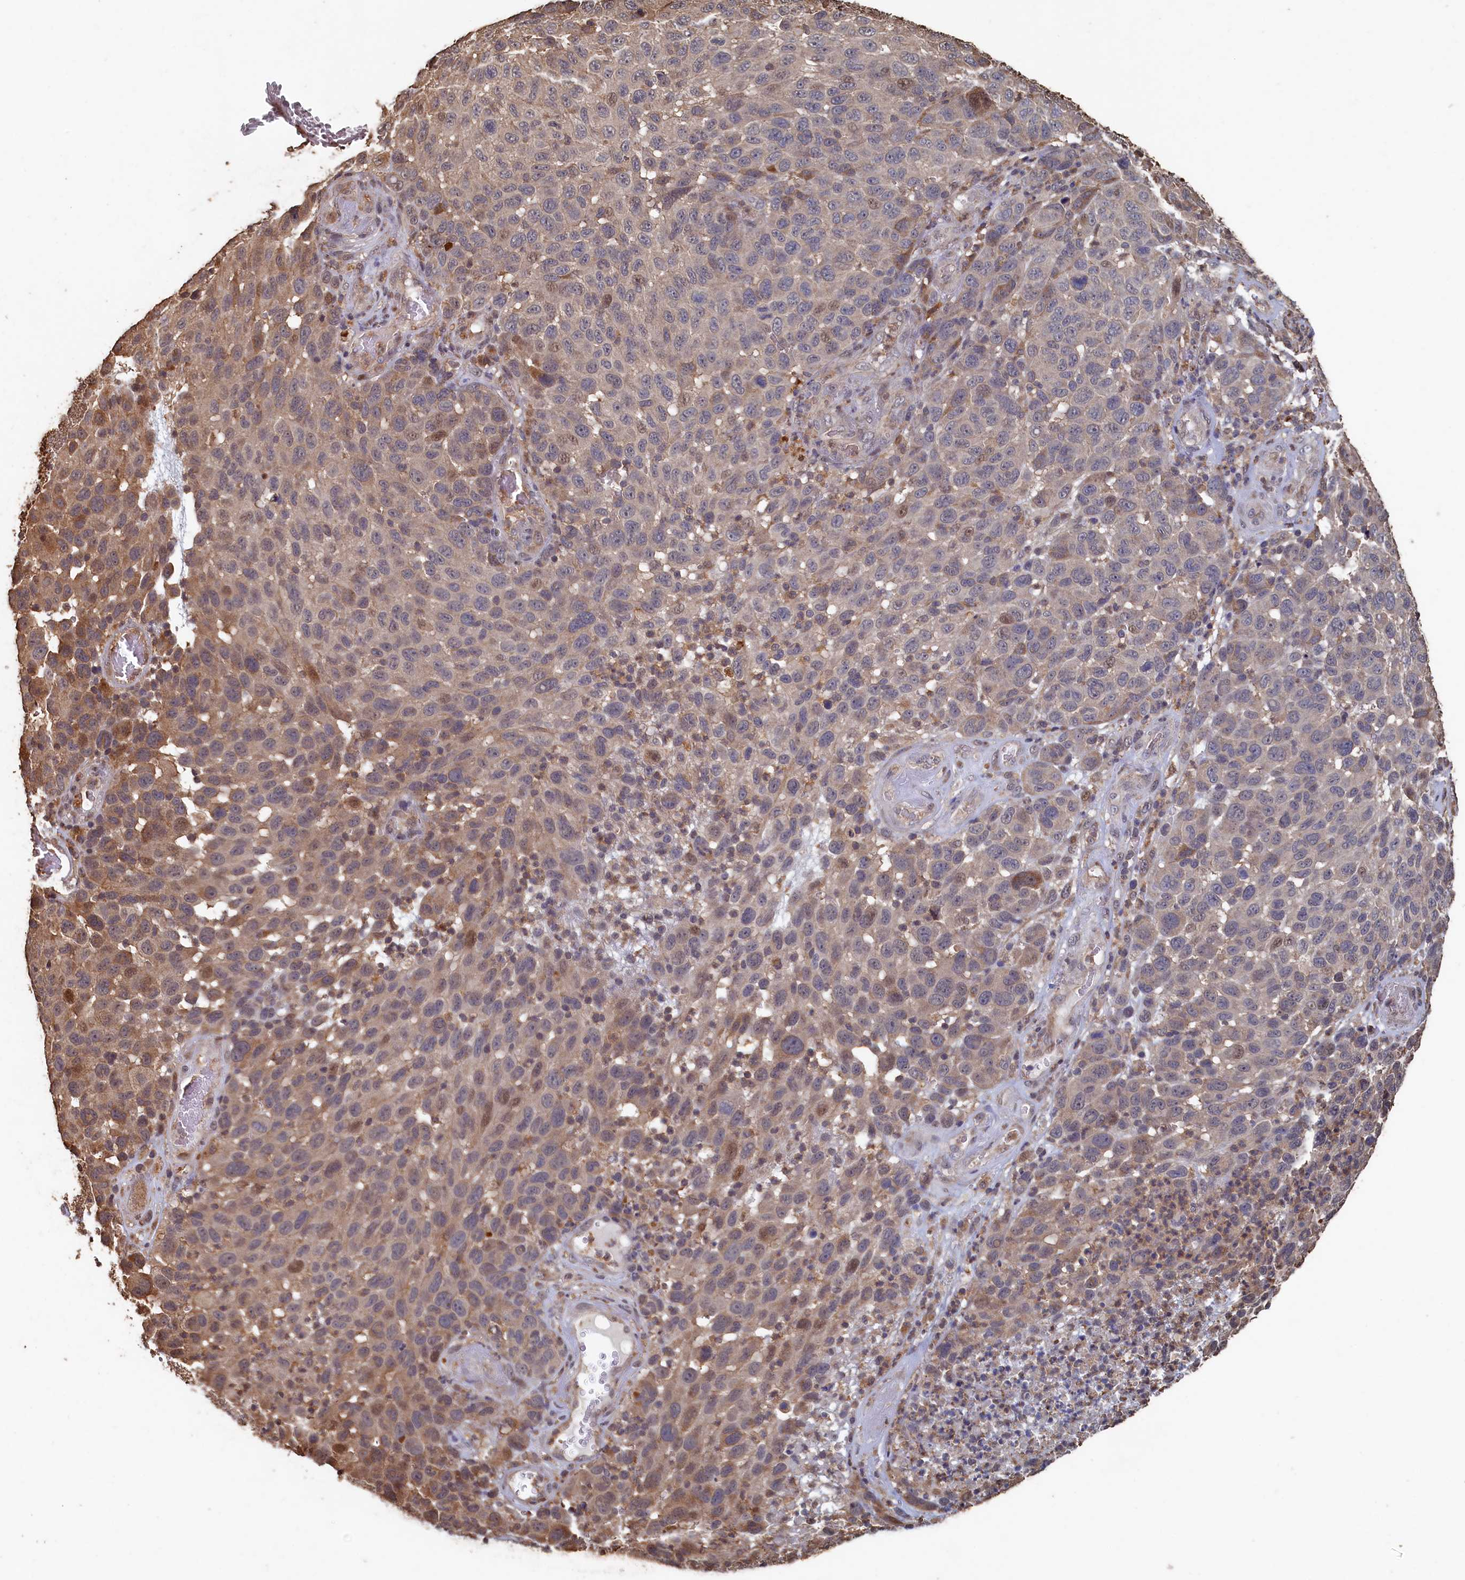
{"staining": {"intensity": "weak", "quantity": "25%-75%", "location": "cytoplasmic/membranous"}, "tissue": "melanoma", "cell_type": "Tumor cells", "image_type": "cancer", "snomed": [{"axis": "morphology", "description": "Malignant melanoma, NOS"}, {"axis": "topography", "description": "Skin"}], "caption": "An image of malignant melanoma stained for a protein reveals weak cytoplasmic/membranous brown staining in tumor cells. Ihc stains the protein of interest in brown and the nuclei are stained blue.", "gene": "PIGN", "patient": {"sex": "male", "age": 49}}